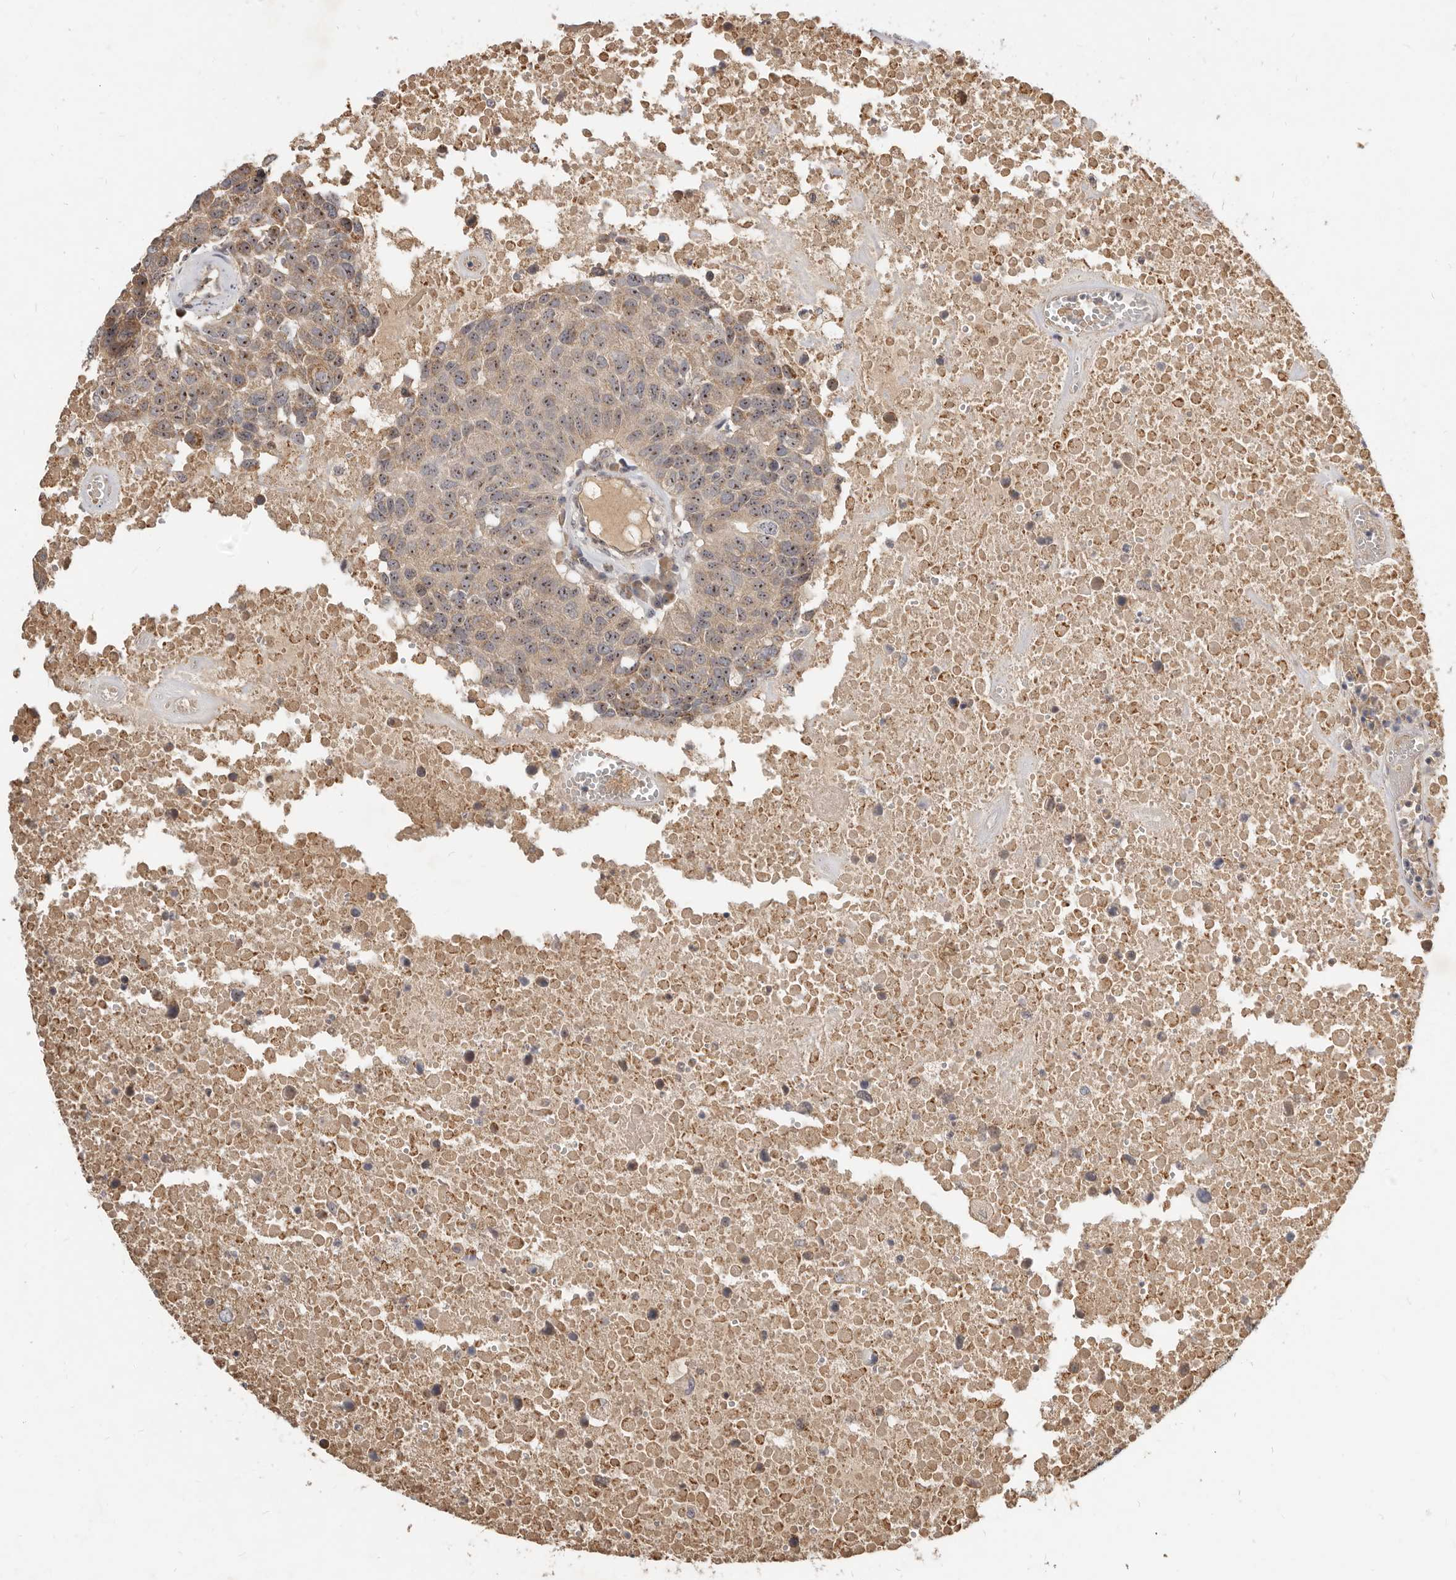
{"staining": {"intensity": "weak", "quantity": ">75%", "location": "nuclear"}, "tissue": "head and neck cancer", "cell_type": "Tumor cells", "image_type": "cancer", "snomed": [{"axis": "morphology", "description": "Squamous cell carcinoma, NOS"}, {"axis": "topography", "description": "Head-Neck"}], "caption": "The histopathology image reveals immunohistochemical staining of head and neck cancer (squamous cell carcinoma). There is weak nuclear staining is appreciated in about >75% of tumor cells.", "gene": "MICALL2", "patient": {"sex": "male", "age": 66}}